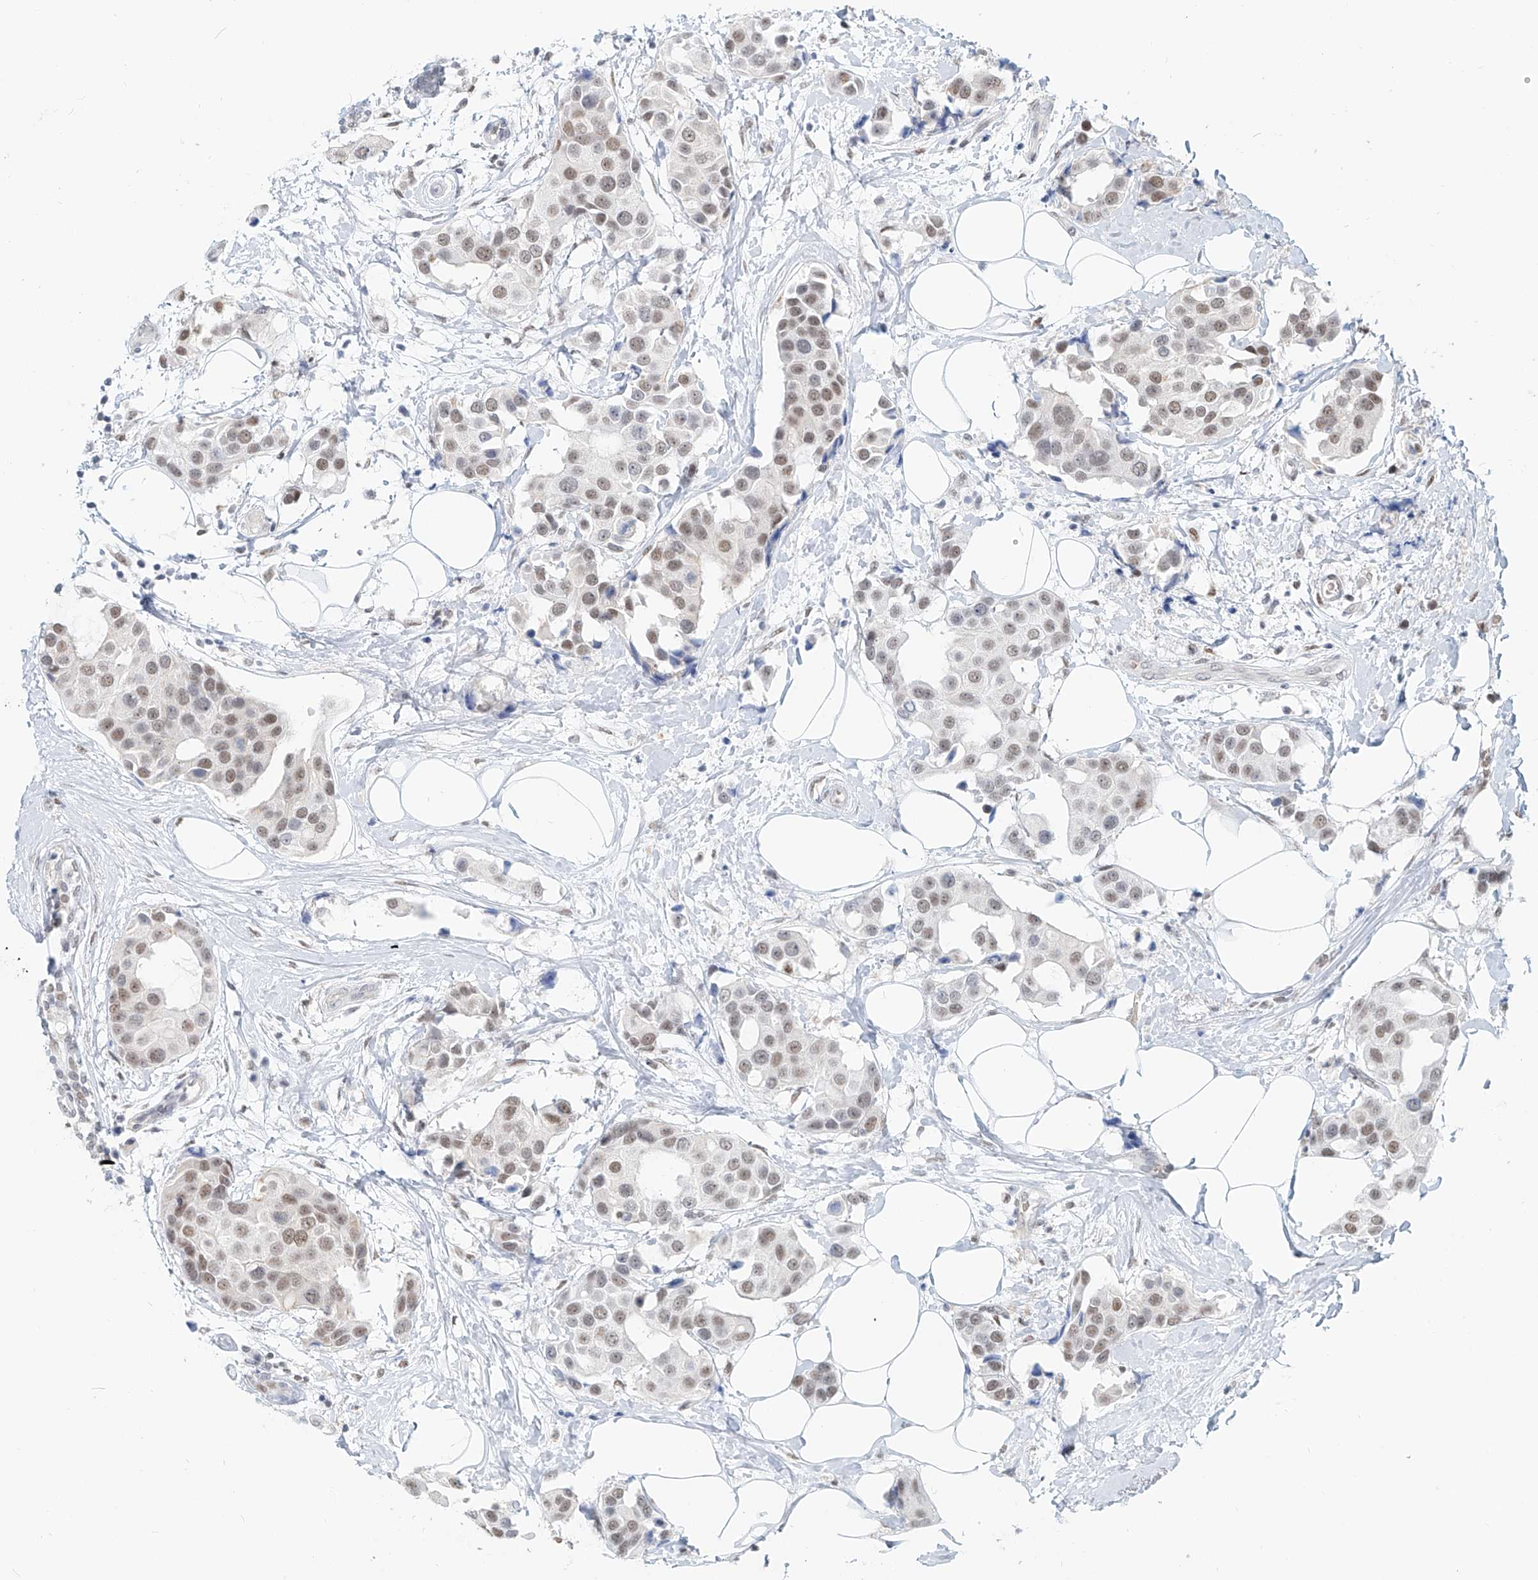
{"staining": {"intensity": "weak", "quantity": ">75%", "location": "nuclear"}, "tissue": "breast cancer", "cell_type": "Tumor cells", "image_type": "cancer", "snomed": [{"axis": "morphology", "description": "Normal tissue, NOS"}, {"axis": "morphology", "description": "Duct carcinoma"}, {"axis": "topography", "description": "Breast"}], "caption": "DAB immunohistochemical staining of breast intraductal carcinoma shows weak nuclear protein staining in about >75% of tumor cells. The staining was performed using DAB (3,3'-diaminobenzidine) to visualize the protein expression in brown, while the nuclei were stained in blue with hematoxylin (Magnification: 20x).", "gene": "SASH1", "patient": {"sex": "female", "age": 39}}